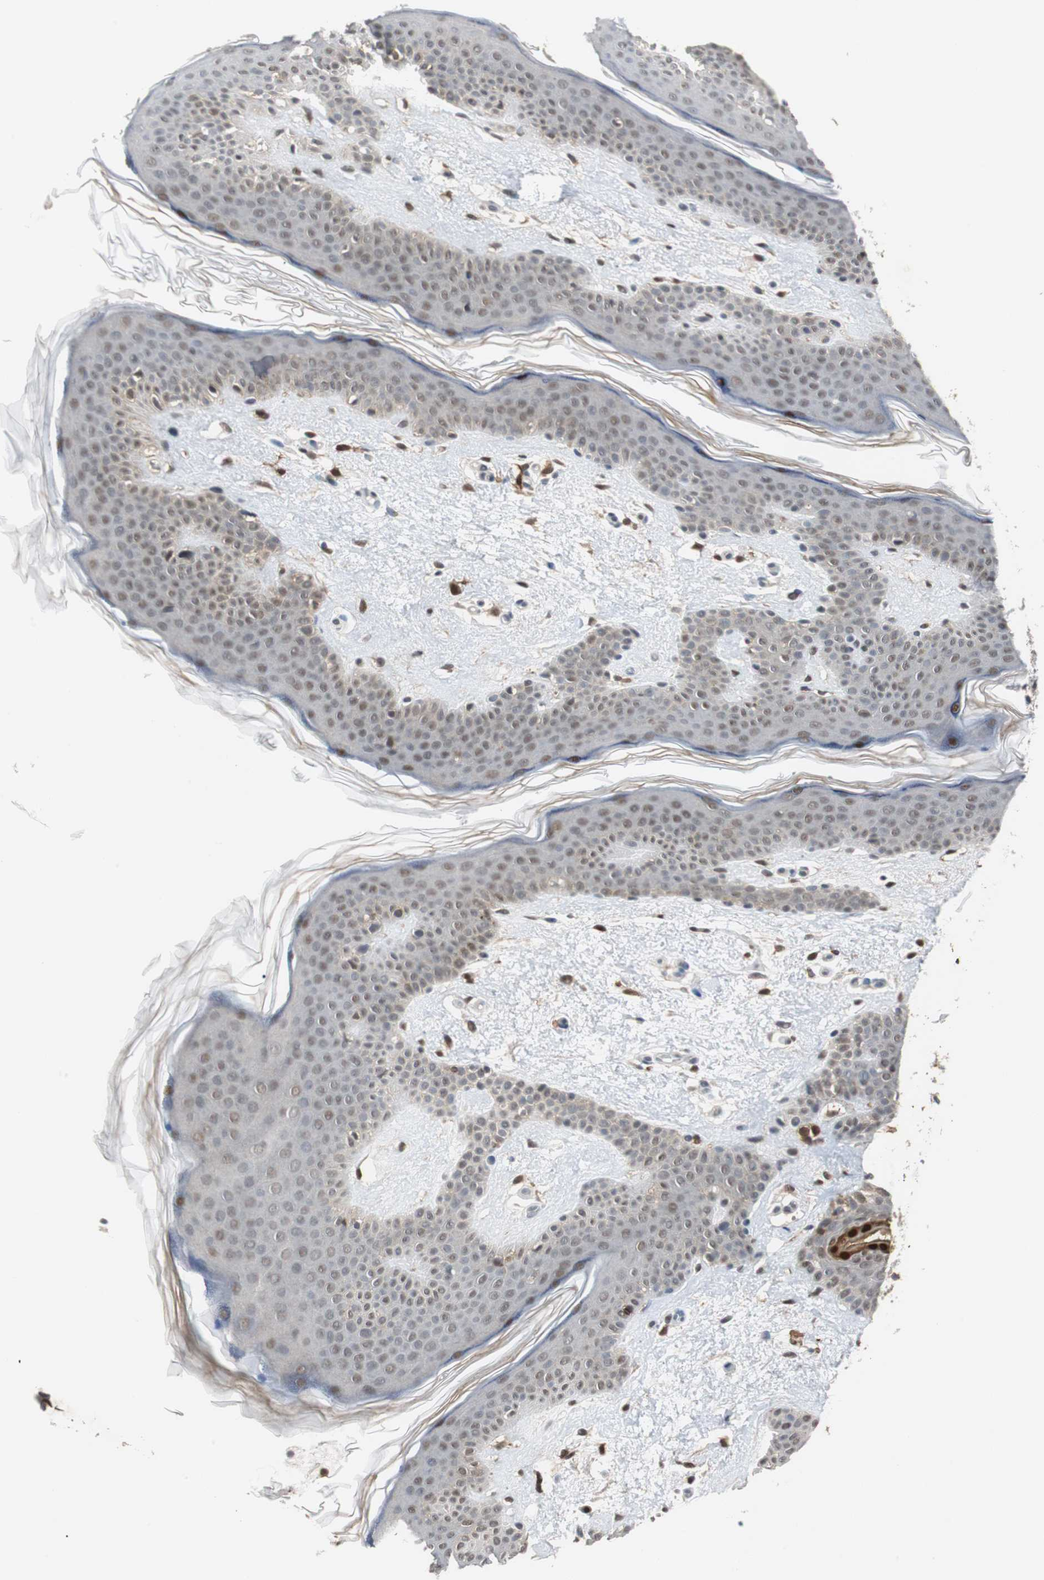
{"staining": {"intensity": "moderate", "quantity": ">75%", "location": "nuclear"}, "tissue": "skin", "cell_type": "Fibroblasts", "image_type": "normal", "snomed": [{"axis": "morphology", "description": "Normal tissue, NOS"}, {"axis": "topography", "description": "Skin"}], "caption": "Immunohistochemical staining of unremarkable skin demonstrates >75% levels of moderate nuclear protein expression in approximately >75% of fibroblasts. The protein of interest is shown in brown color, while the nuclei are stained blue.", "gene": "SIRT1", "patient": {"sex": "female", "age": 56}}